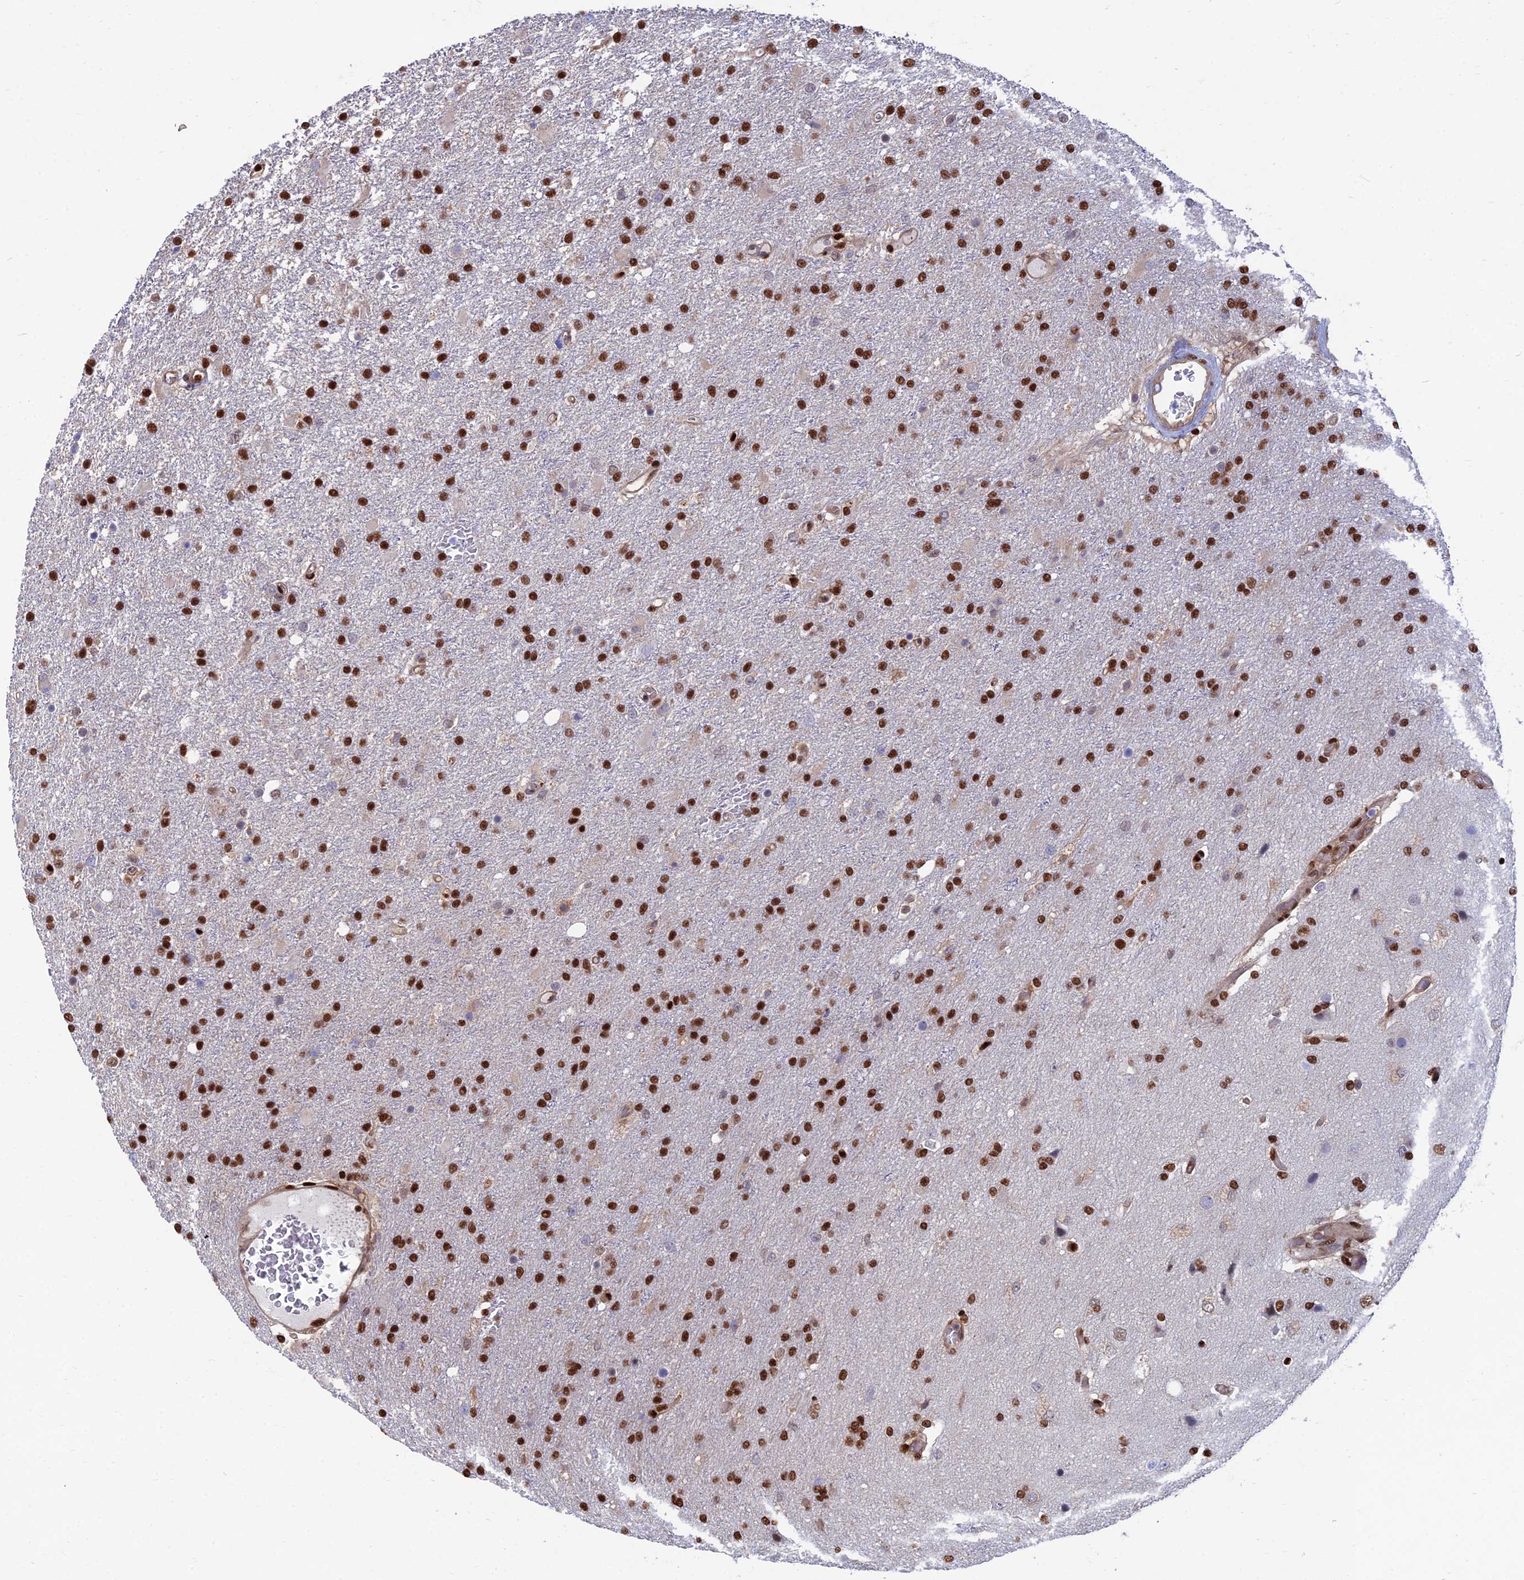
{"staining": {"intensity": "strong", "quantity": ">75%", "location": "nuclear"}, "tissue": "glioma", "cell_type": "Tumor cells", "image_type": "cancer", "snomed": [{"axis": "morphology", "description": "Glioma, malignant, High grade"}, {"axis": "topography", "description": "Brain"}], "caption": "Strong nuclear staining is appreciated in about >75% of tumor cells in glioma.", "gene": "DNPEP", "patient": {"sex": "female", "age": 74}}